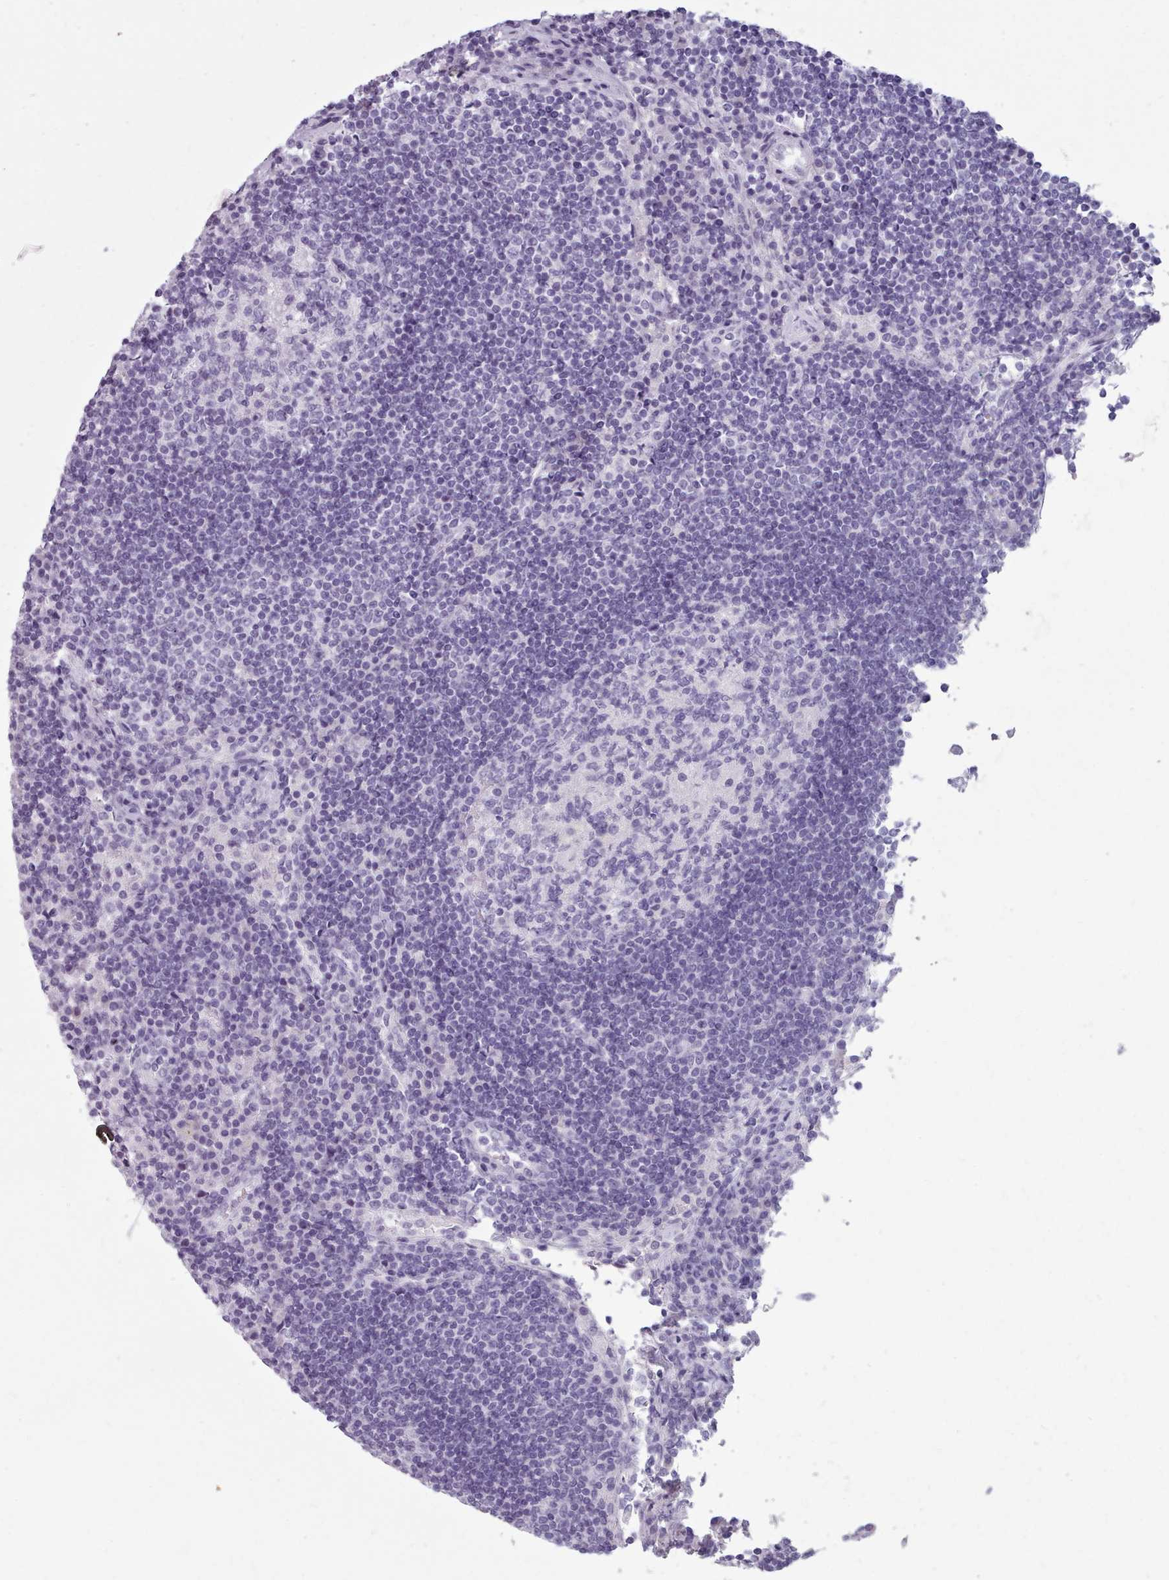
{"staining": {"intensity": "negative", "quantity": "none", "location": "none"}, "tissue": "lymph node", "cell_type": "Germinal center cells", "image_type": "normal", "snomed": [{"axis": "morphology", "description": "Normal tissue, NOS"}, {"axis": "topography", "description": "Lymph node"}], "caption": "Human lymph node stained for a protein using IHC shows no positivity in germinal center cells.", "gene": "ZNF43", "patient": {"sex": "female", "age": 53}}